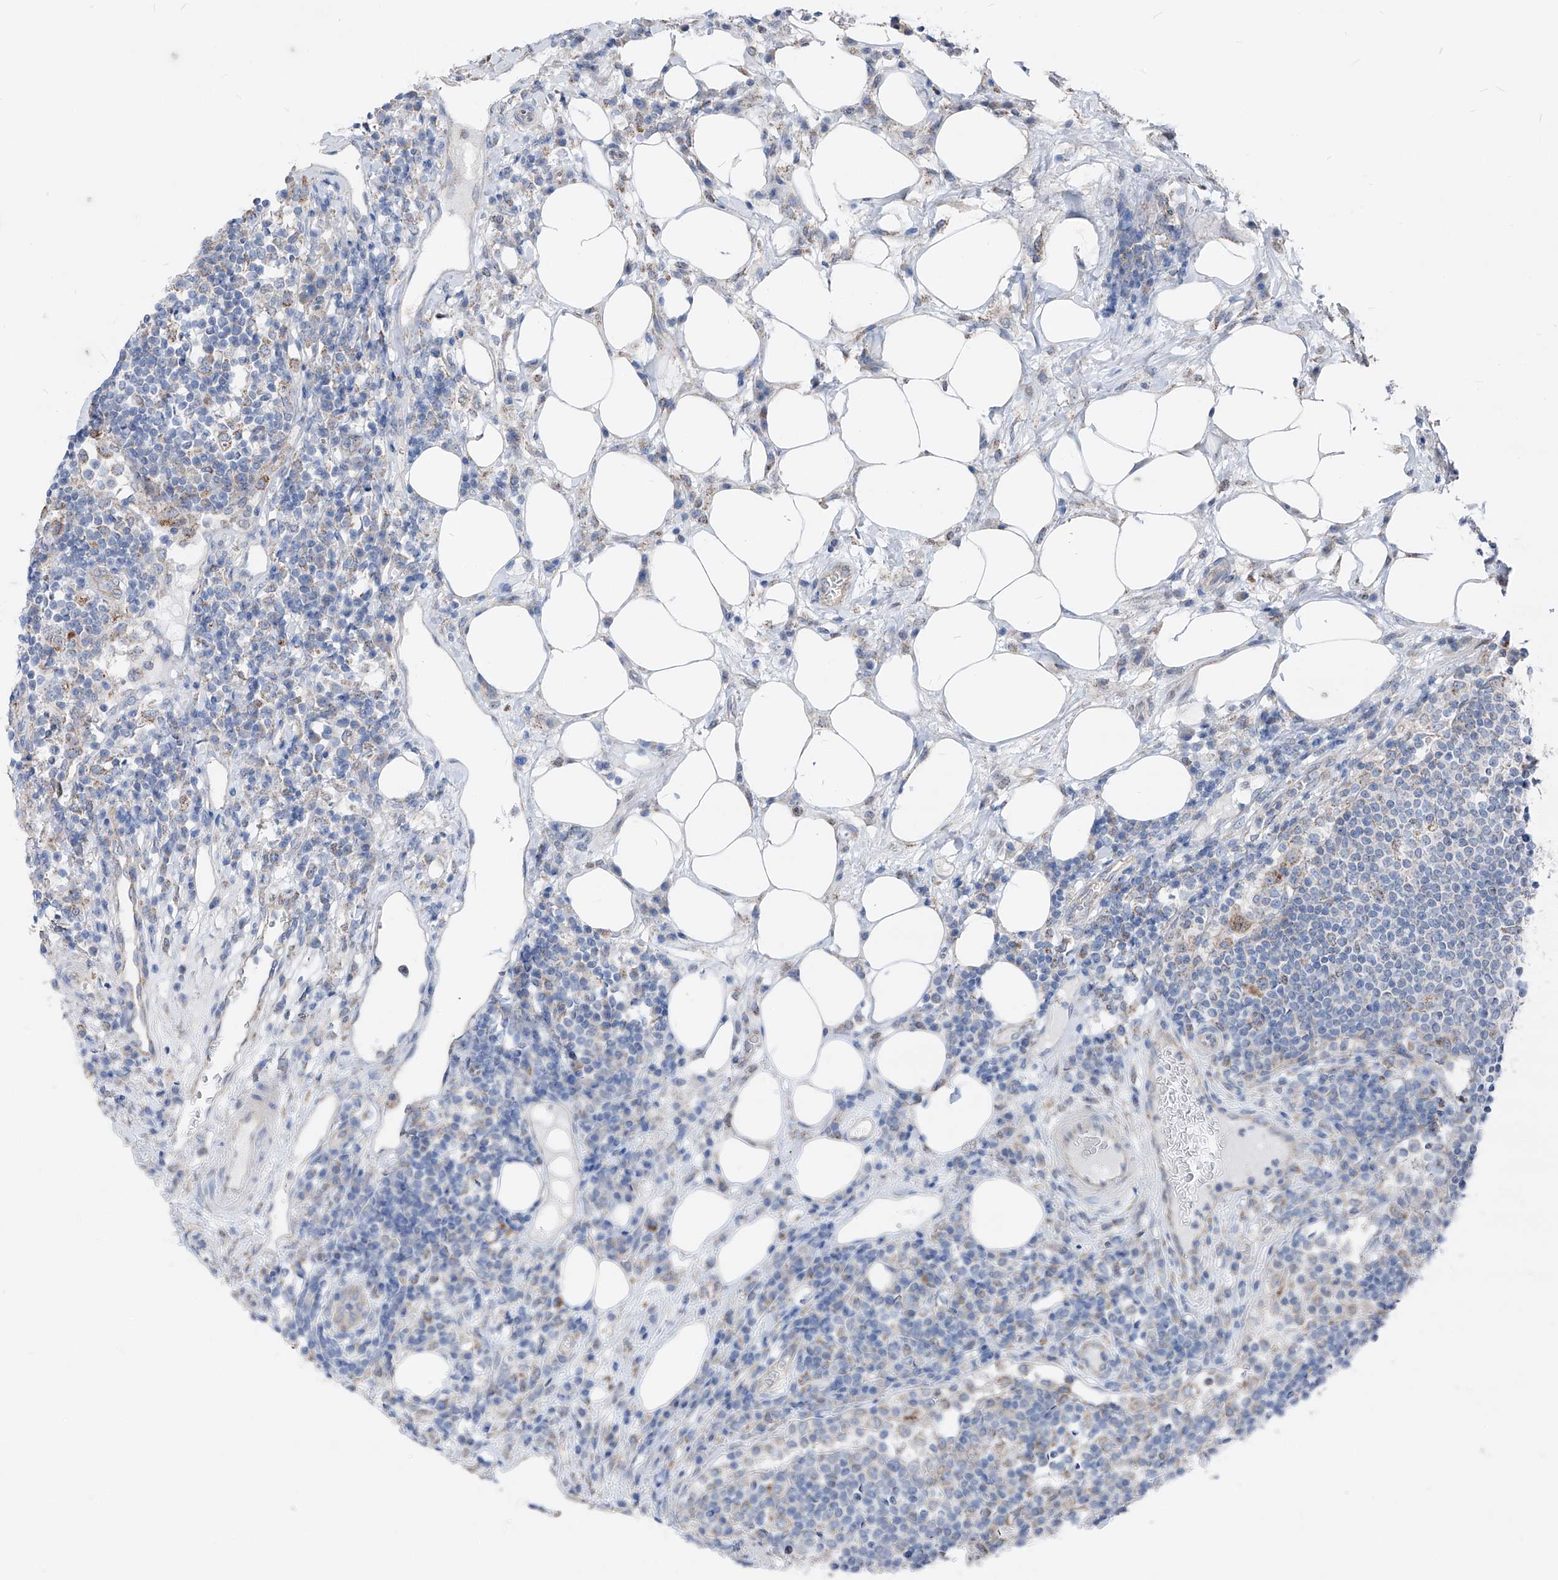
{"staining": {"intensity": "weak", "quantity": "25%-75%", "location": "cytoplasmic/membranous"}, "tissue": "lymph node", "cell_type": "Germinal center cells", "image_type": "normal", "snomed": [{"axis": "morphology", "description": "Normal tissue, NOS"}, {"axis": "topography", "description": "Lymph node"}], "caption": "Protein analysis of unremarkable lymph node shows weak cytoplasmic/membranous expression in approximately 25%-75% of germinal center cells.", "gene": "AGPS", "patient": {"sex": "female", "age": 53}}